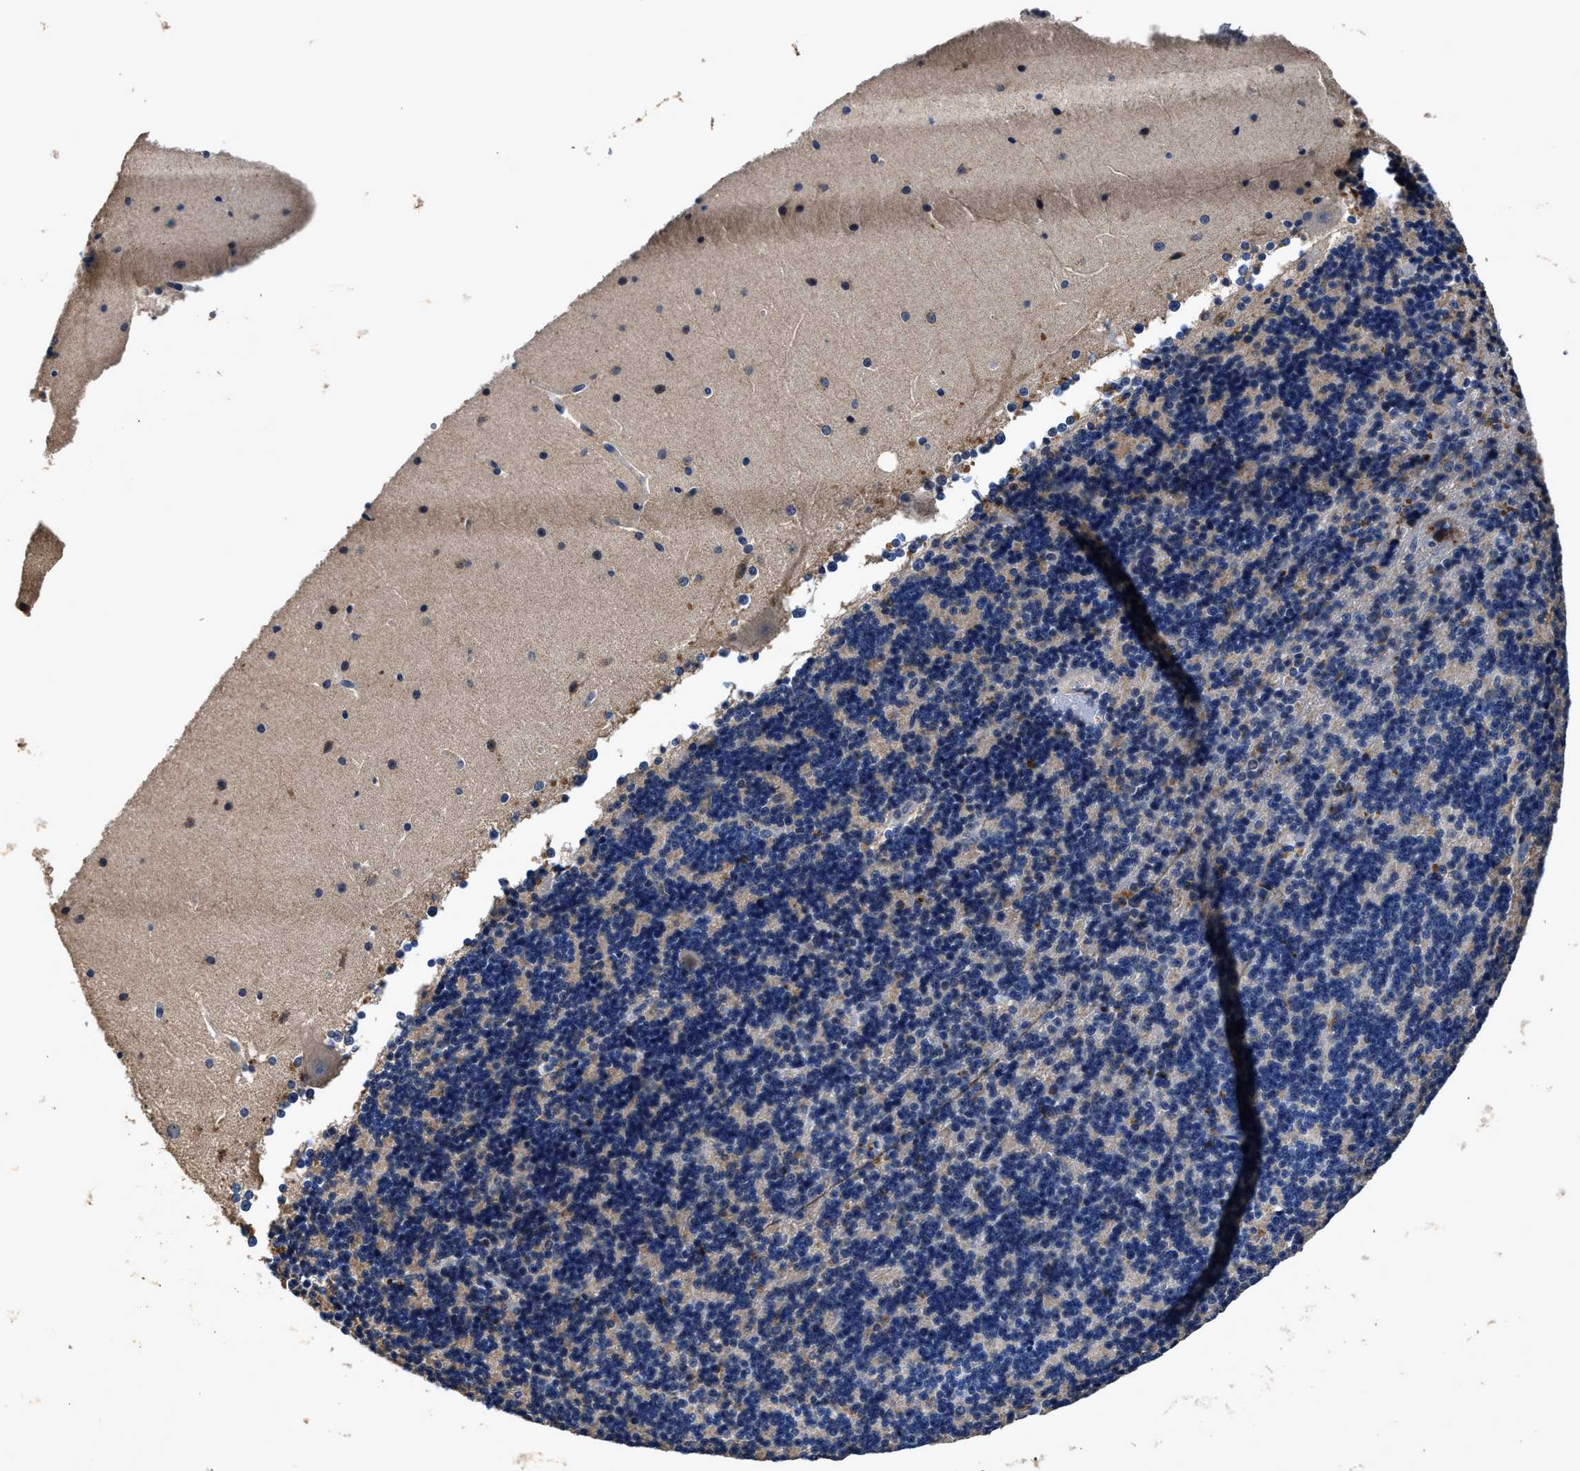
{"staining": {"intensity": "negative", "quantity": "none", "location": "none"}, "tissue": "cerebellum", "cell_type": "Cells in granular layer", "image_type": "normal", "snomed": [{"axis": "morphology", "description": "Normal tissue, NOS"}, {"axis": "topography", "description": "Cerebellum"}], "caption": "DAB (3,3'-diaminobenzidine) immunohistochemical staining of unremarkable cerebellum shows no significant expression in cells in granular layer. (DAB (3,3'-diaminobenzidine) IHC with hematoxylin counter stain).", "gene": "UBR4", "patient": {"sex": "female", "age": 19}}